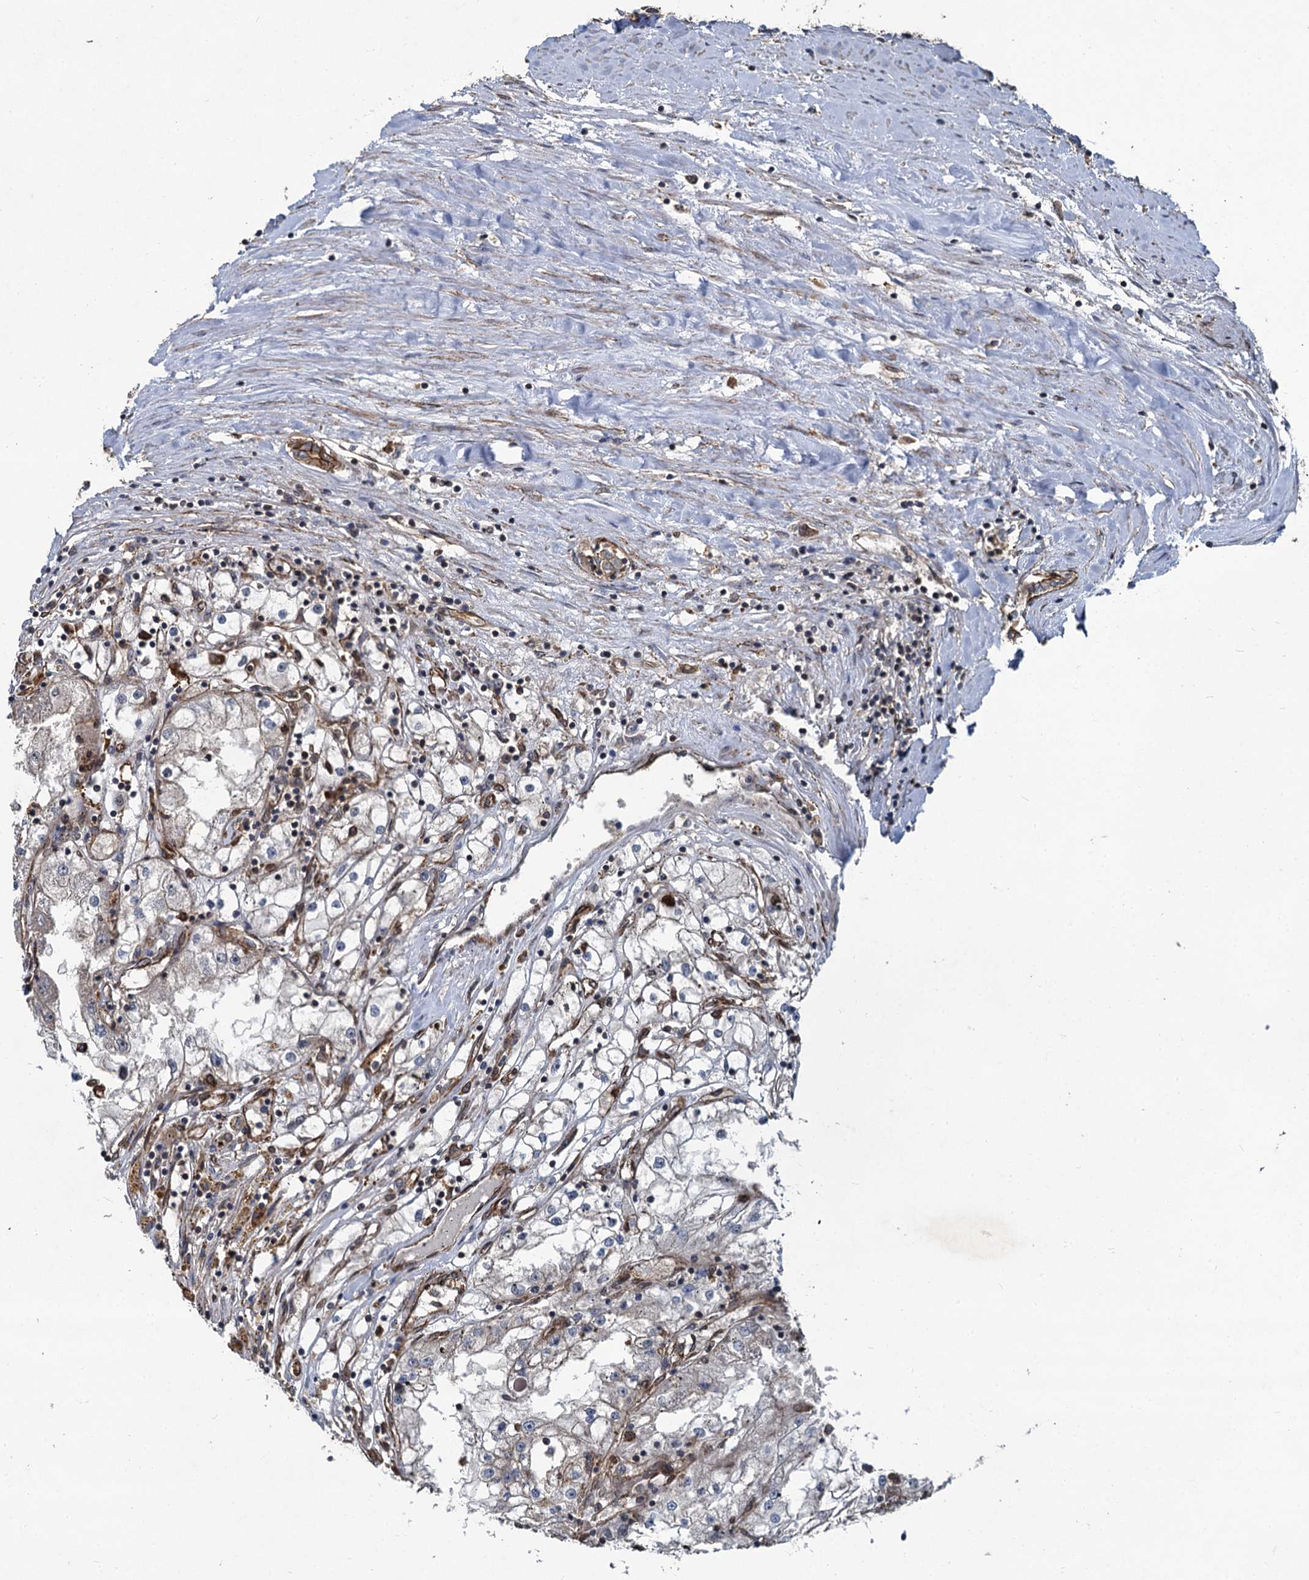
{"staining": {"intensity": "negative", "quantity": "none", "location": "none"}, "tissue": "renal cancer", "cell_type": "Tumor cells", "image_type": "cancer", "snomed": [{"axis": "morphology", "description": "Adenocarcinoma, NOS"}, {"axis": "topography", "description": "Kidney"}], "caption": "Tumor cells show no significant expression in adenocarcinoma (renal).", "gene": "SVIP", "patient": {"sex": "male", "age": 56}}